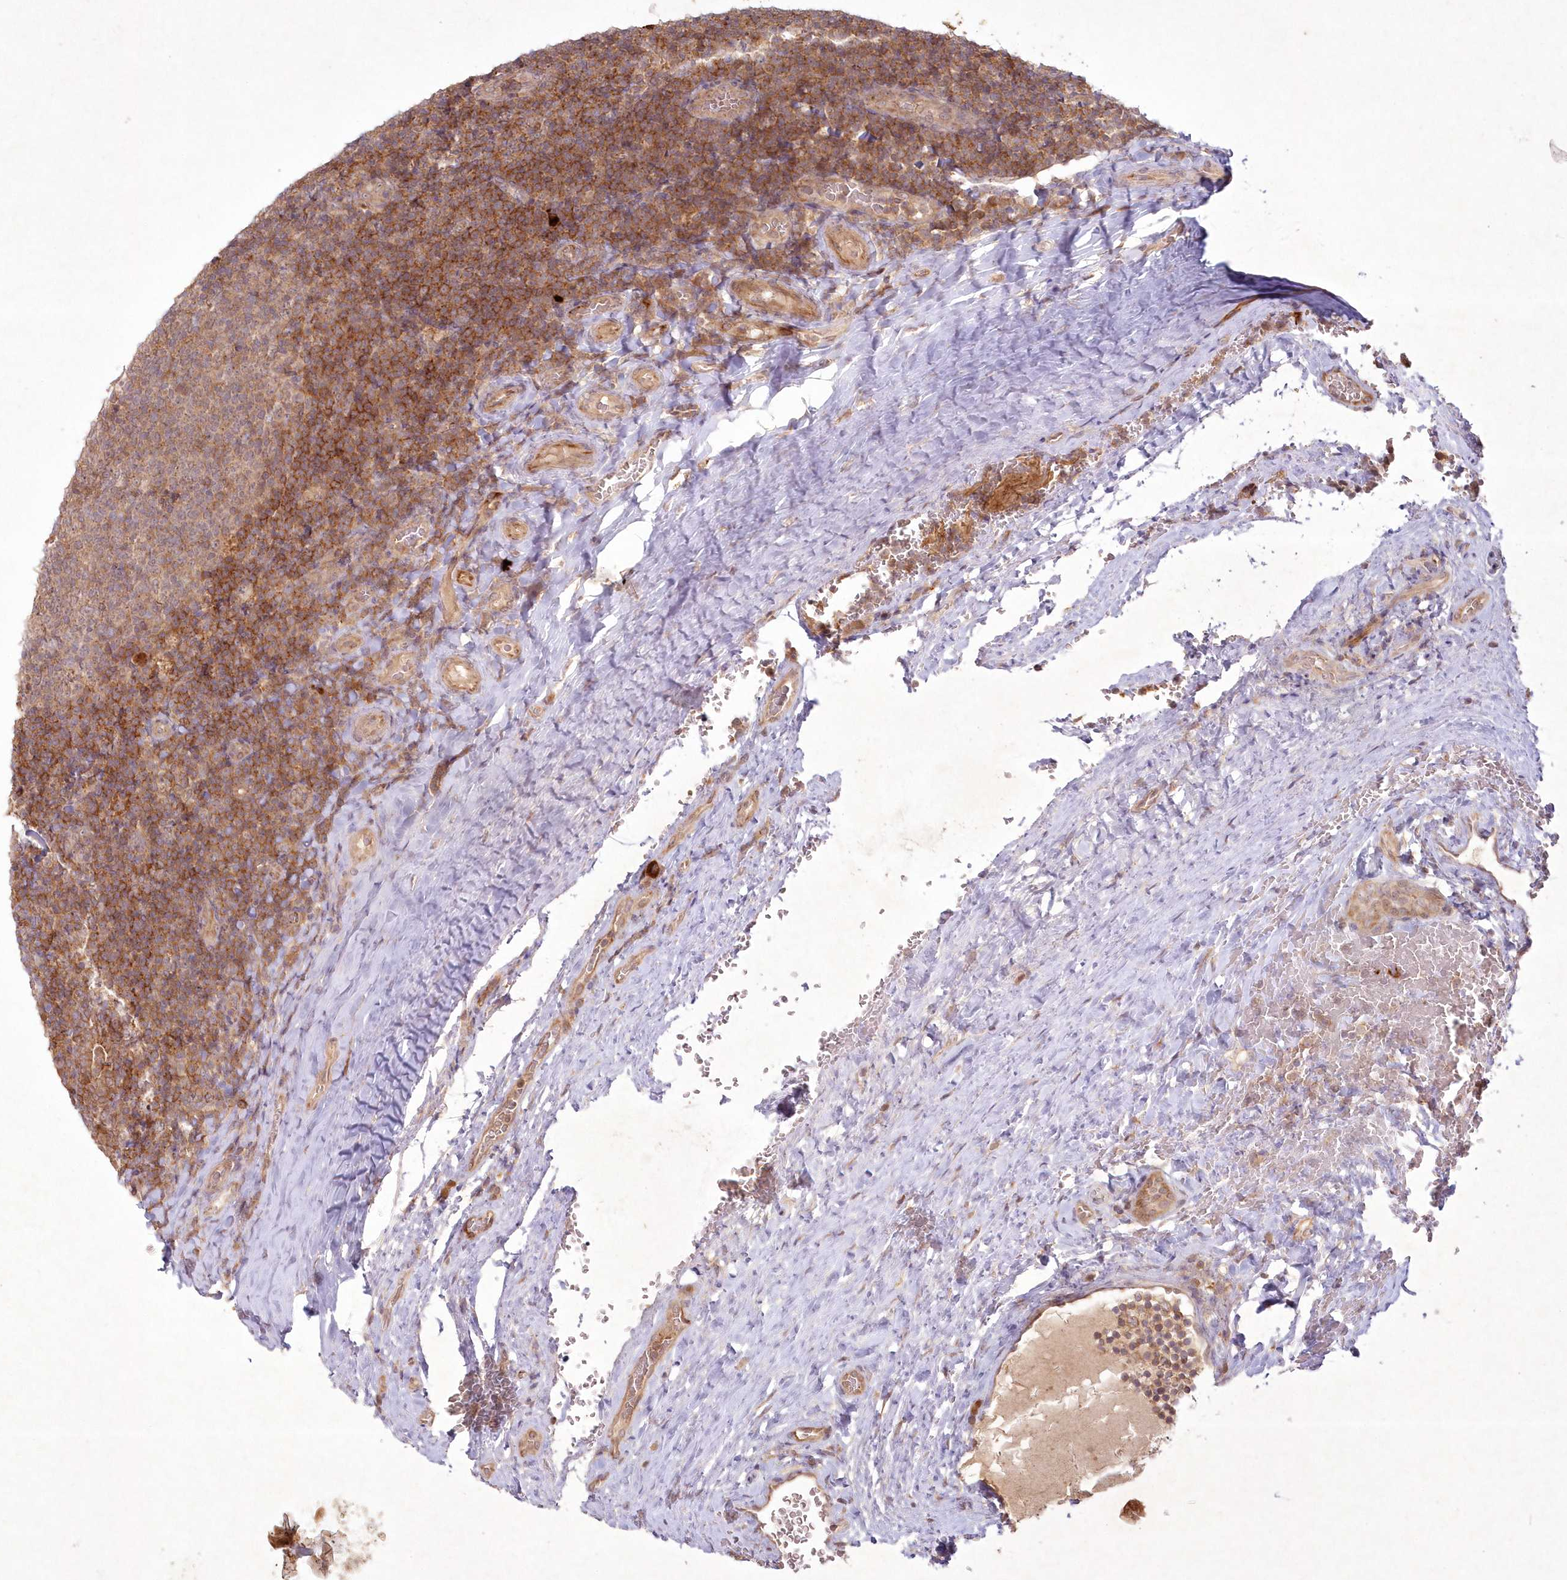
{"staining": {"intensity": "moderate", "quantity": ">75%", "location": "cytoplasmic/membranous"}, "tissue": "tonsil", "cell_type": "Germinal center cells", "image_type": "normal", "snomed": [{"axis": "morphology", "description": "Normal tissue, NOS"}, {"axis": "topography", "description": "Tonsil"}], "caption": "Immunohistochemical staining of unremarkable tonsil reveals >75% levels of moderate cytoplasmic/membranous protein expression in about >75% of germinal center cells.", "gene": "TOGARAM2", "patient": {"sex": "male", "age": 17}}